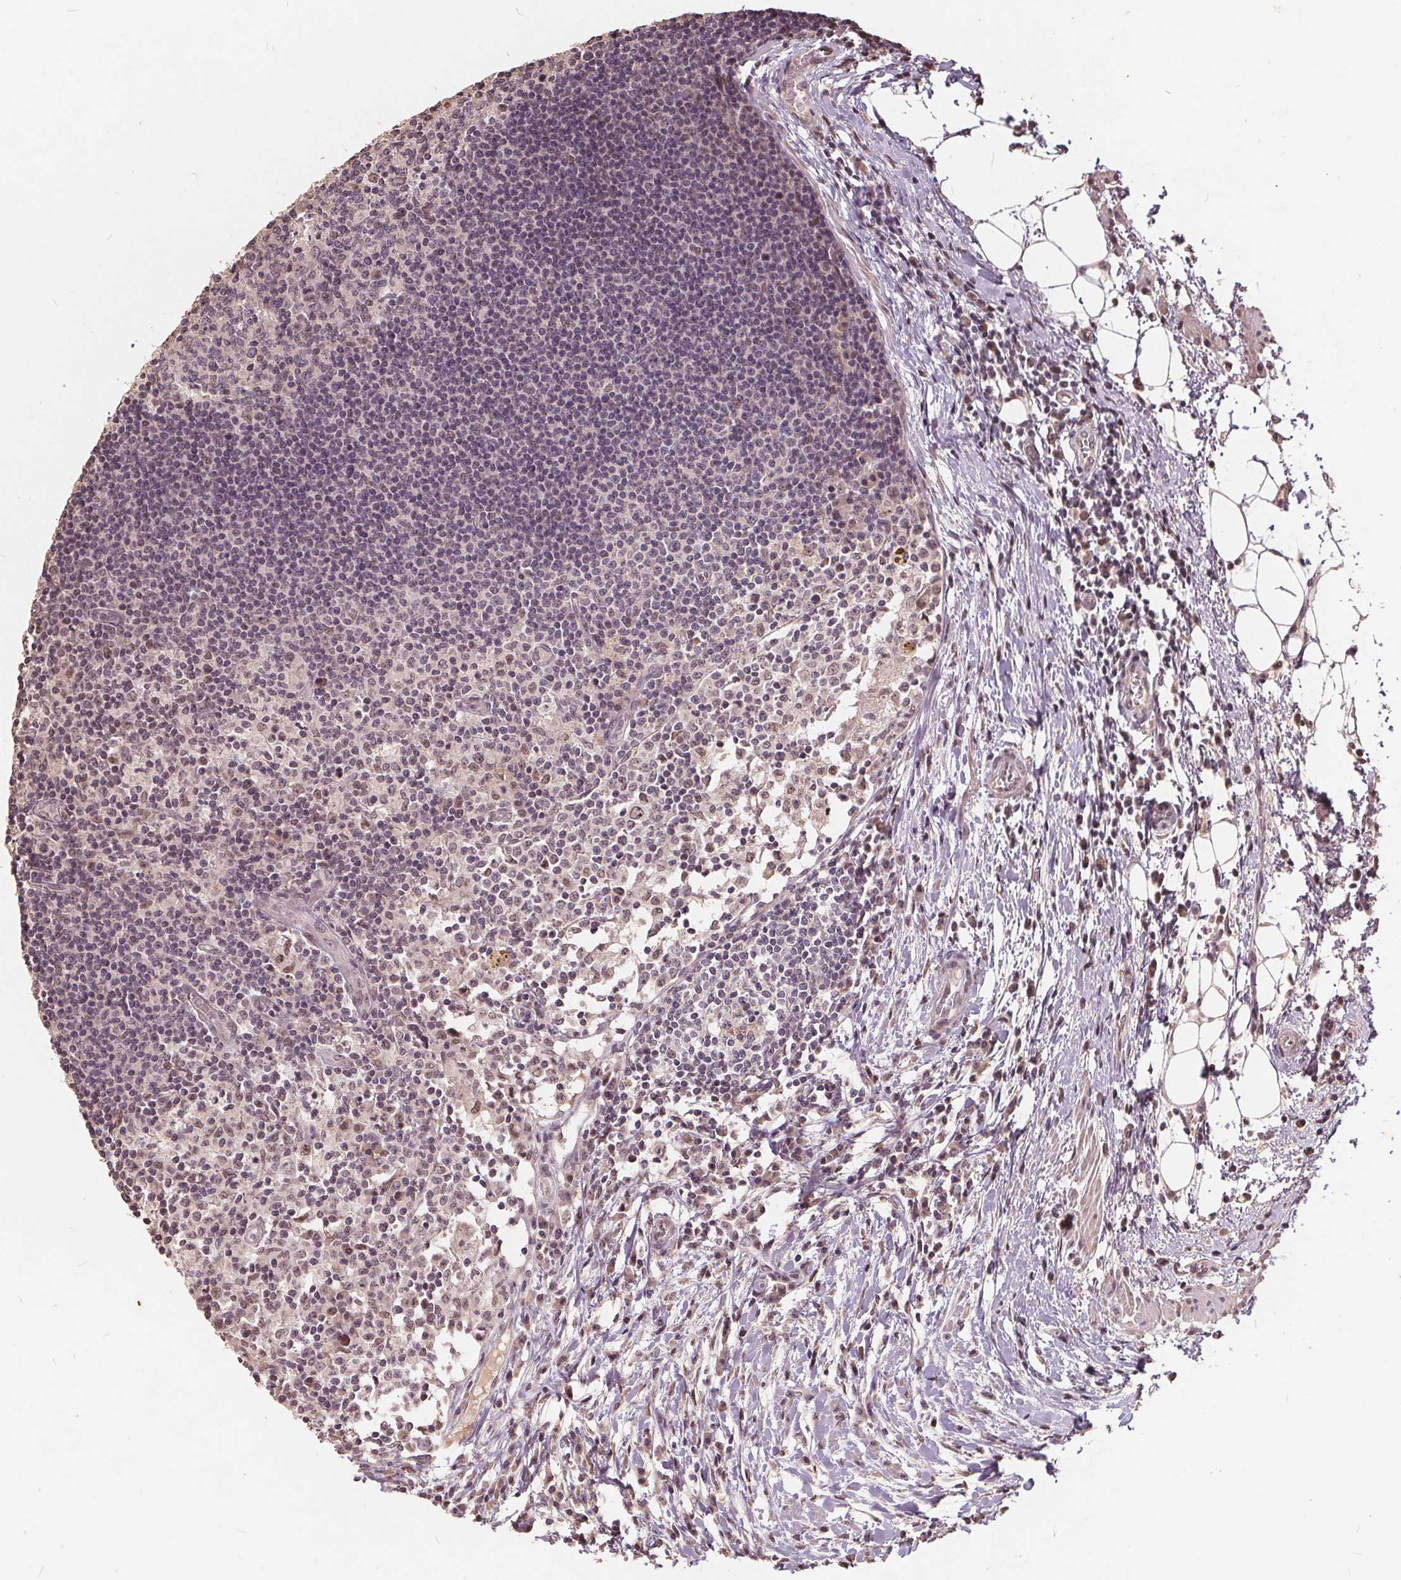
{"staining": {"intensity": "moderate", "quantity": "<25%", "location": "nuclear"}, "tissue": "lymph node", "cell_type": "Germinal center cells", "image_type": "normal", "snomed": [{"axis": "morphology", "description": "Normal tissue, NOS"}, {"axis": "topography", "description": "Lymph node"}], "caption": "Immunohistochemical staining of unremarkable human lymph node reveals low levels of moderate nuclear staining in approximately <25% of germinal center cells.", "gene": "DNMT3B", "patient": {"sex": "female", "age": 72}}